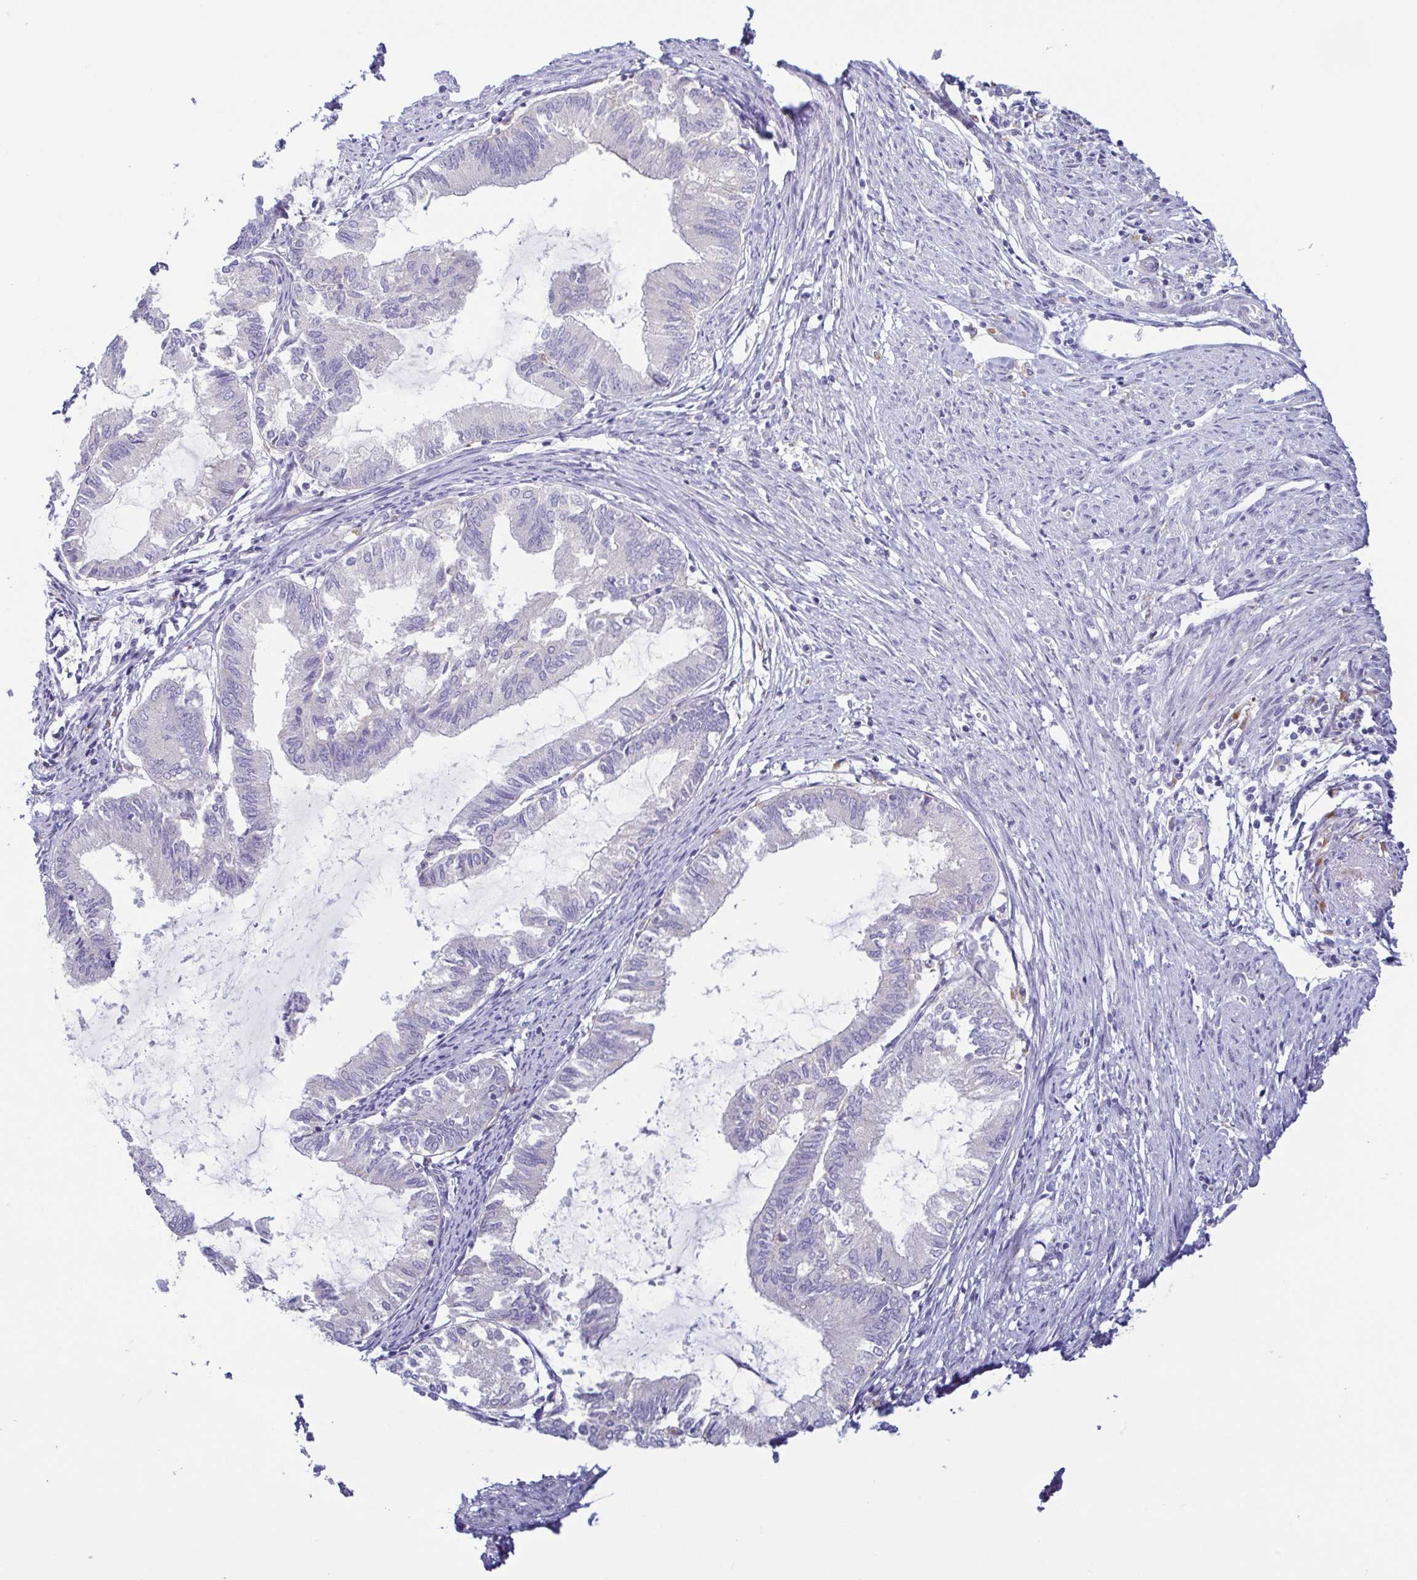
{"staining": {"intensity": "negative", "quantity": "none", "location": "none"}, "tissue": "endometrial cancer", "cell_type": "Tumor cells", "image_type": "cancer", "snomed": [{"axis": "morphology", "description": "Adenocarcinoma, NOS"}, {"axis": "topography", "description": "Endometrium"}], "caption": "Tumor cells show no significant staining in endometrial cancer (adenocarcinoma).", "gene": "ATP6V1G2", "patient": {"sex": "female", "age": 86}}